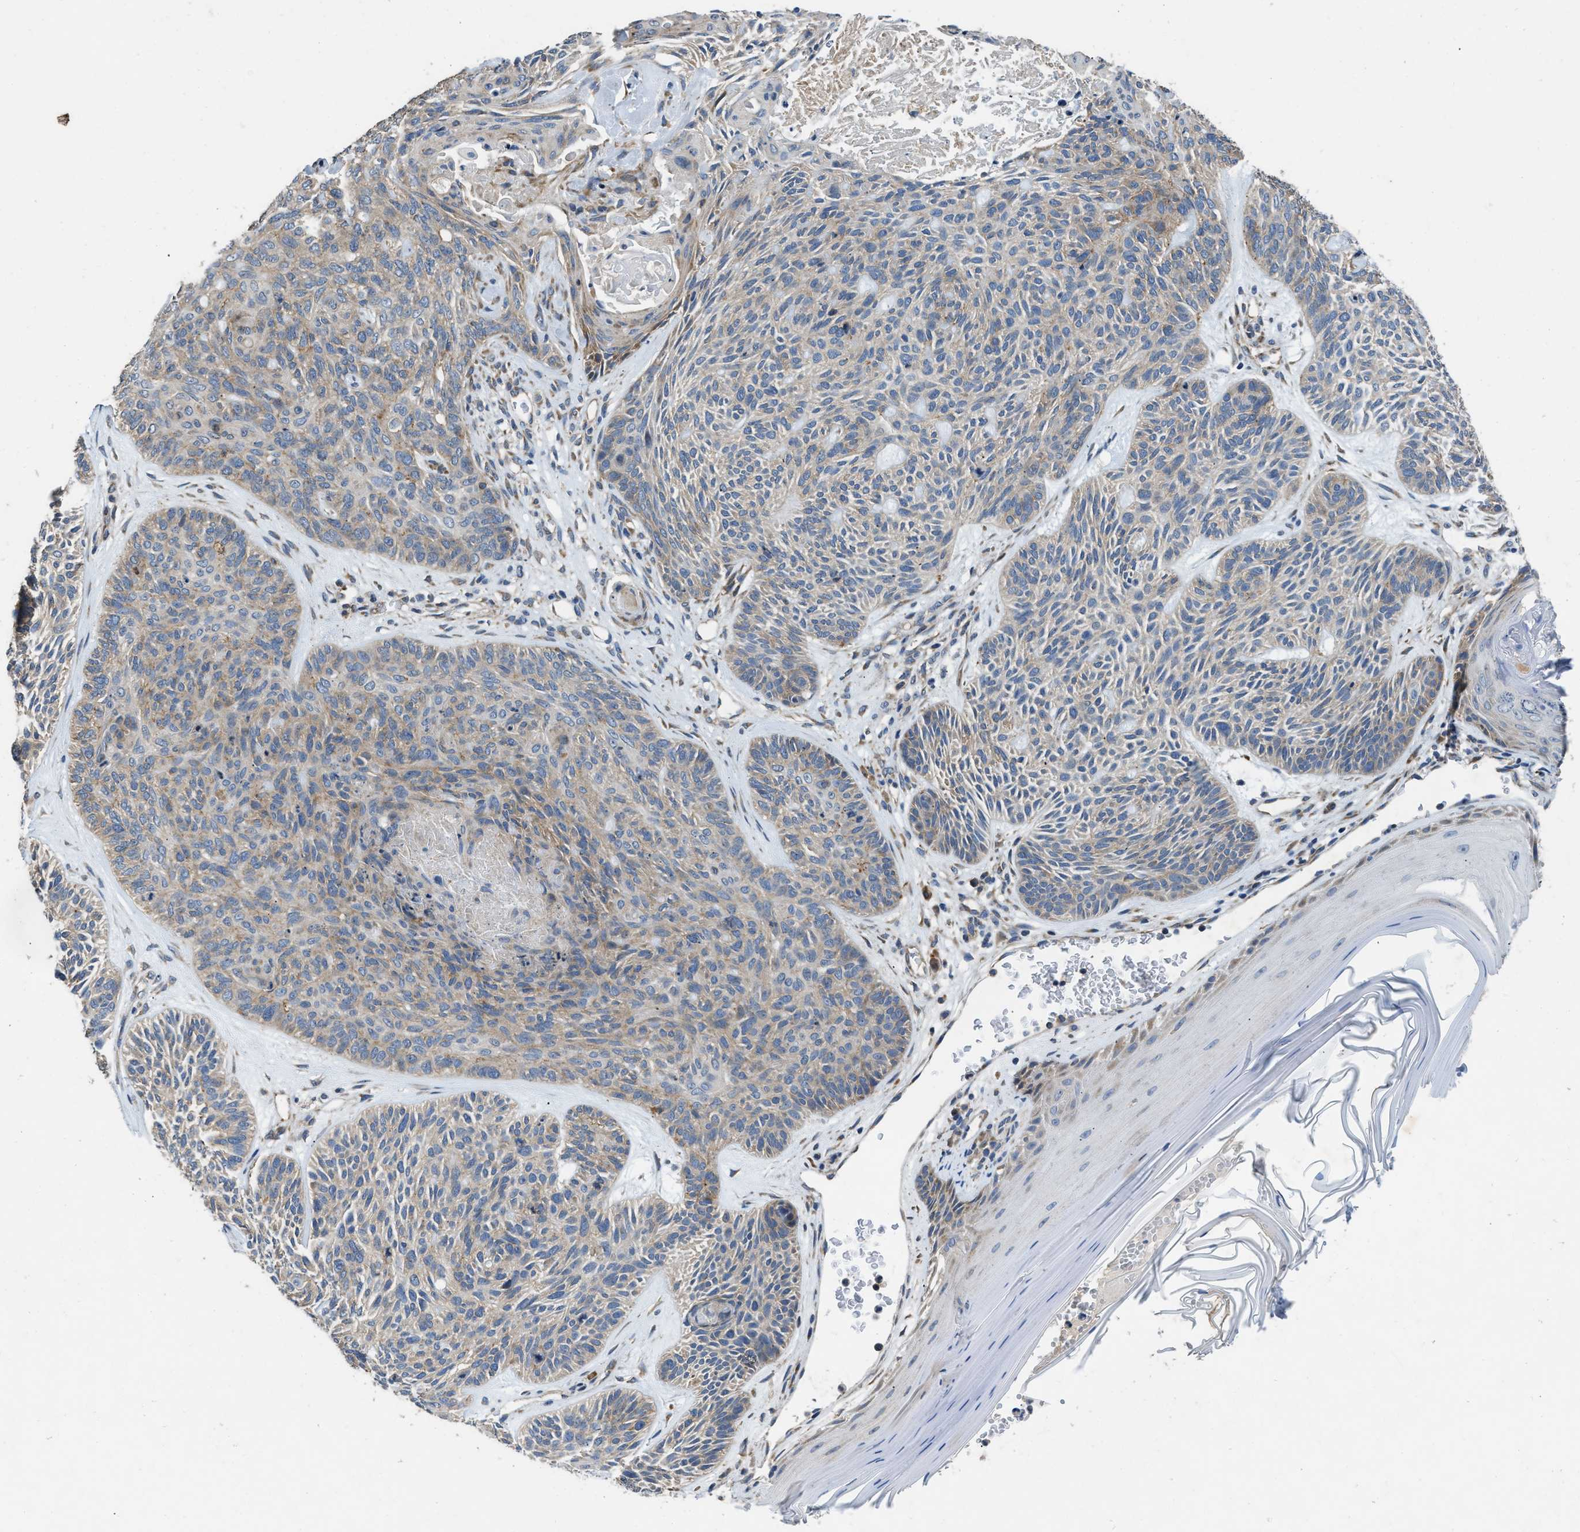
{"staining": {"intensity": "moderate", "quantity": "25%-75%", "location": "cytoplasmic/membranous"}, "tissue": "skin cancer", "cell_type": "Tumor cells", "image_type": "cancer", "snomed": [{"axis": "morphology", "description": "Basal cell carcinoma"}, {"axis": "topography", "description": "Skin"}], "caption": "Moderate cytoplasmic/membranous positivity is appreciated in approximately 25%-75% of tumor cells in skin basal cell carcinoma. The staining is performed using DAB brown chromogen to label protein expression. The nuclei are counter-stained blue using hematoxylin.", "gene": "TMEM150A", "patient": {"sex": "male", "age": 55}}